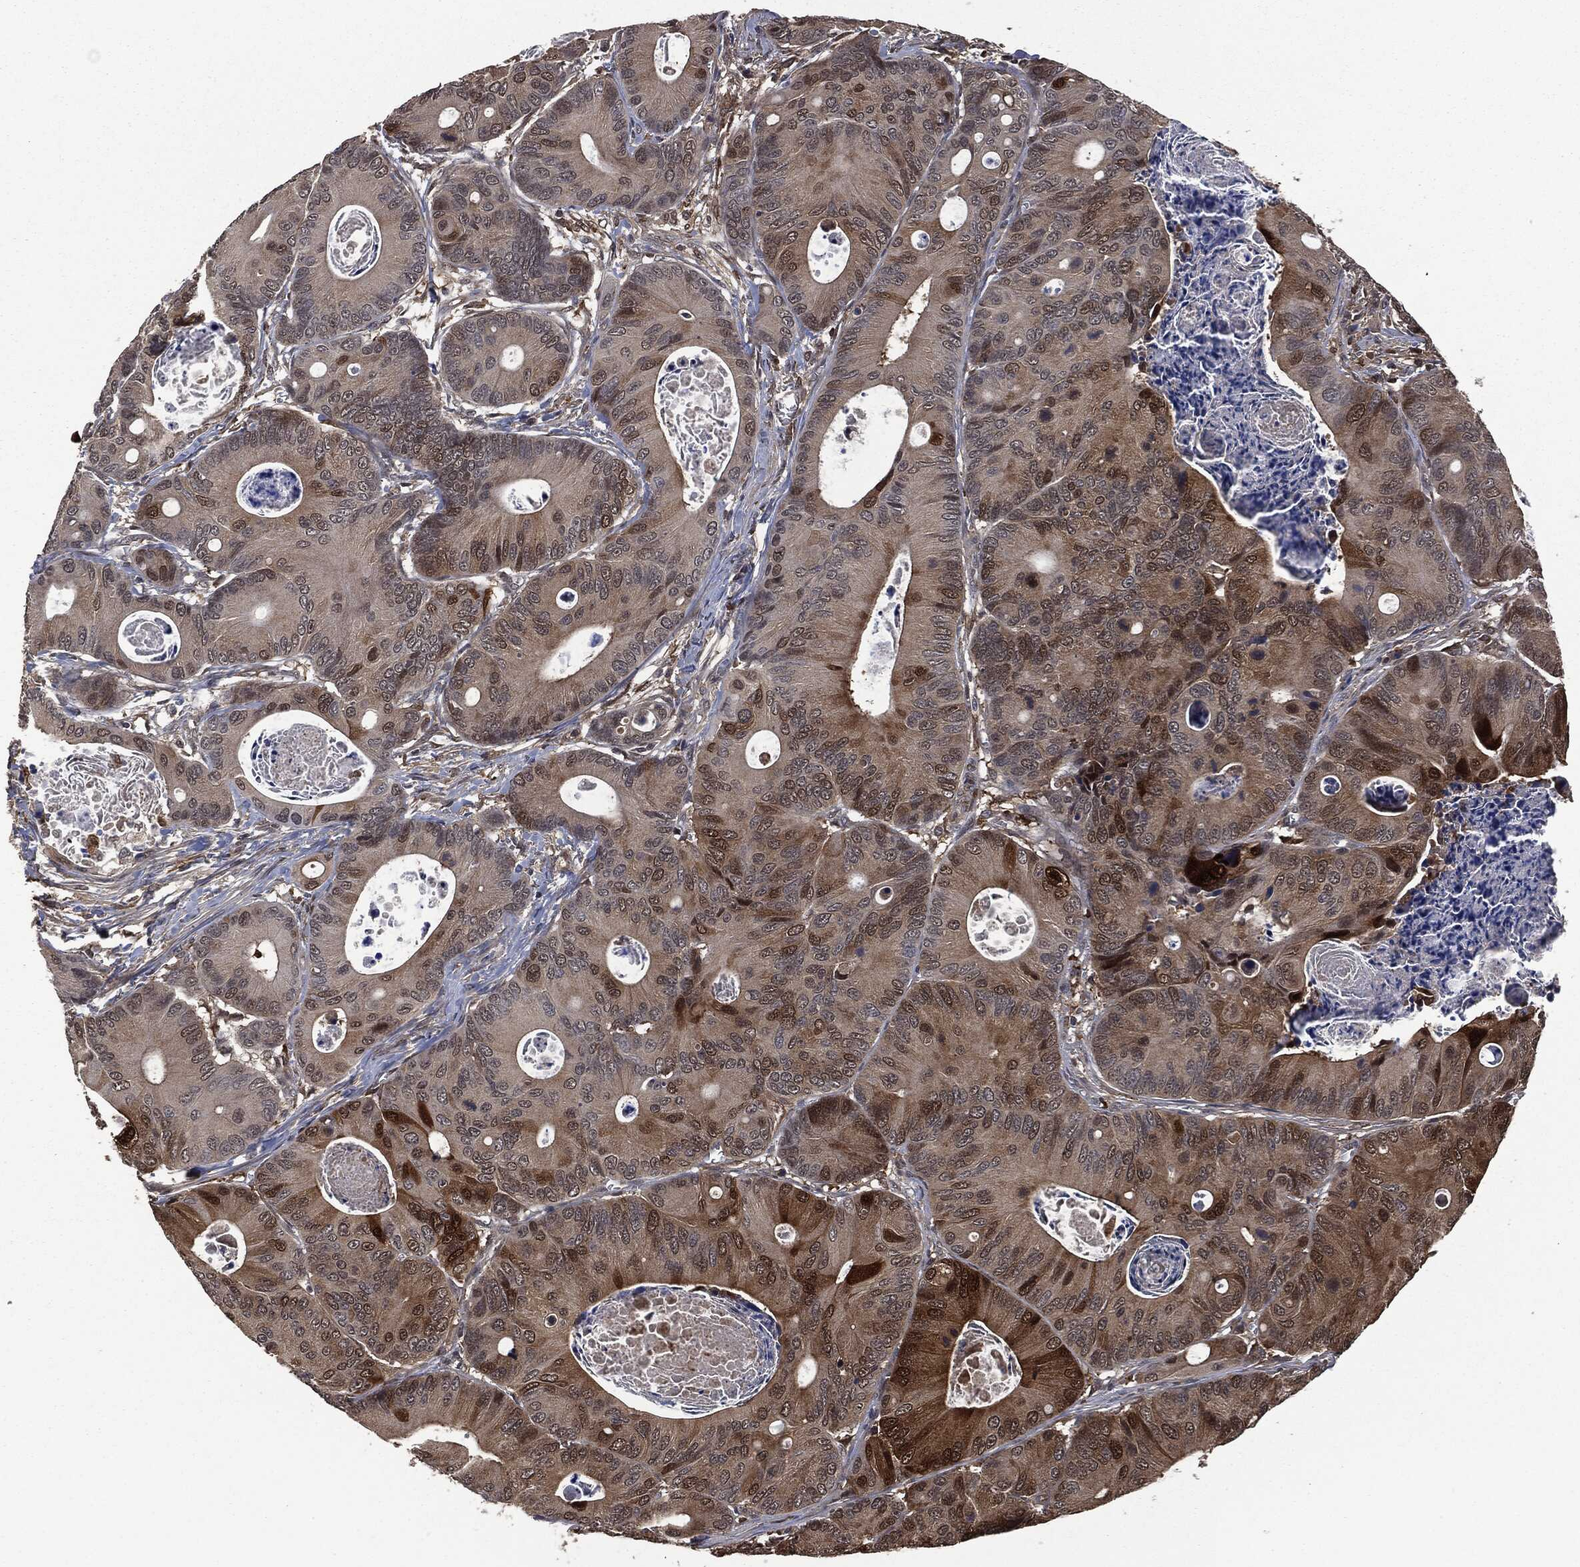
{"staining": {"intensity": "moderate", "quantity": "<25%", "location": "cytoplasmic/membranous"}, "tissue": "colorectal cancer", "cell_type": "Tumor cells", "image_type": "cancer", "snomed": [{"axis": "morphology", "description": "Adenocarcinoma, NOS"}, {"axis": "topography", "description": "Colon"}], "caption": "Colorectal adenocarcinoma was stained to show a protein in brown. There is low levels of moderate cytoplasmic/membranous positivity in about <25% of tumor cells.", "gene": "CRABP2", "patient": {"sex": "female", "age": 78}}